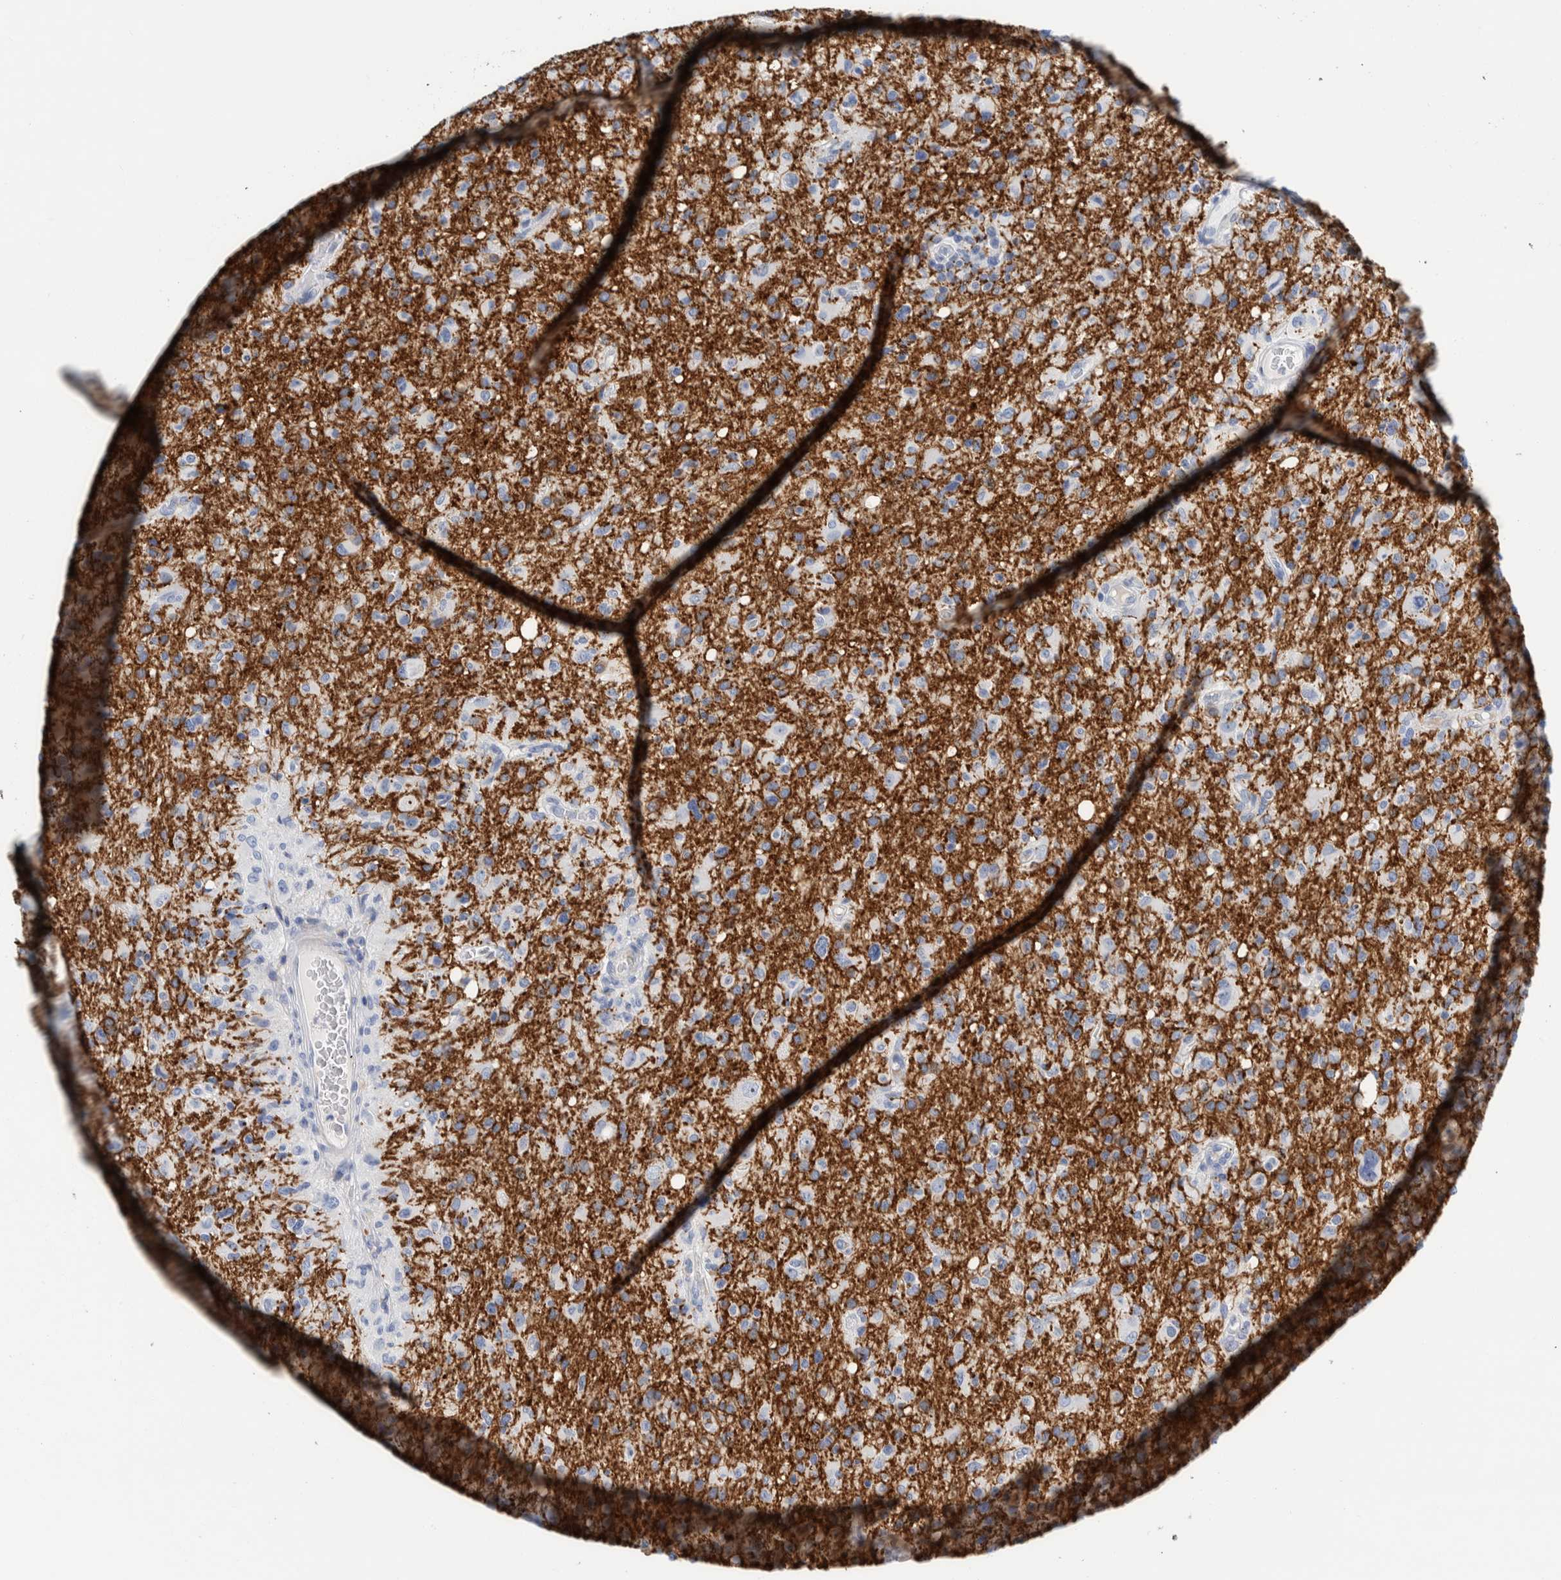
{"staining": {"intensity": "negative", "quantity": "none", "location": "none"}, "tissue": "glioma", "cell_type": "Tumor cells", "image_type": "cancer", "snomed": [{"axis": "morphology", "description": "Glioma, malignant, High grade"}, {"axis": "topography", "description": "Brain"}], "caption": "IHC of human glioma shows no expression in tumor cells.", "gene": "MOG", "patient": {"sex": "female", "age": 57}}